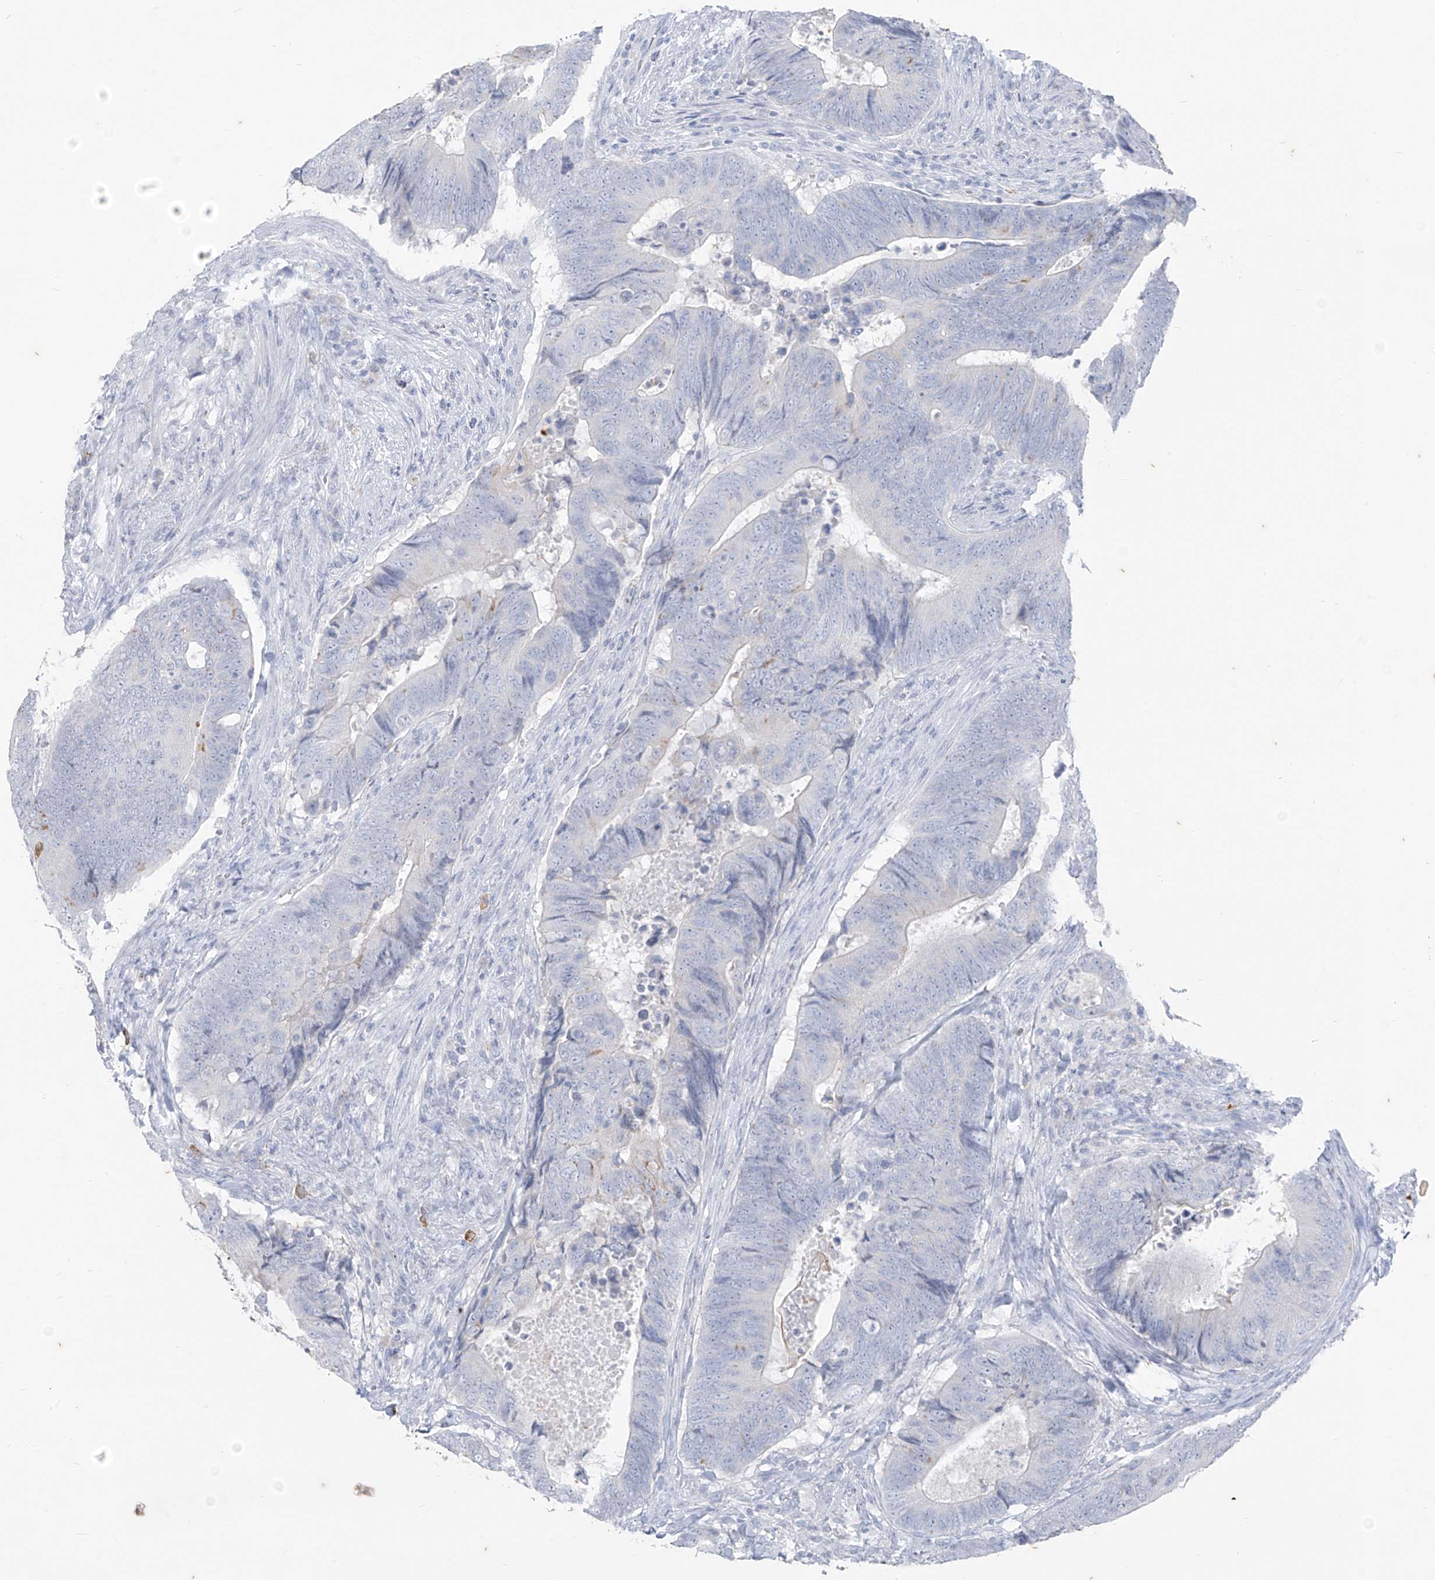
{"staining": {"intensity": "negative", "quantity": "none", "location": "none"}, "tissue": "colorectal cancer", "cell_type": "Tumor cells", "image_type": "cancer", "snomed": [{"axis": "morphology", "description": "Normal tissue, NOS"}, {"axis": "morphology", "description": "Adenocarcinoma, NOS"}, {"axis": "topography", "description": "Colon"}], "caption": "High magnification brightfield microscopy of colorectal cancer stained with DAB (brown) and counterstained with hematoxylin (blue): tumor cells show no significant staining.", "gene": "CX3CR1", "patient": {"sex": "male", "age": 56}}